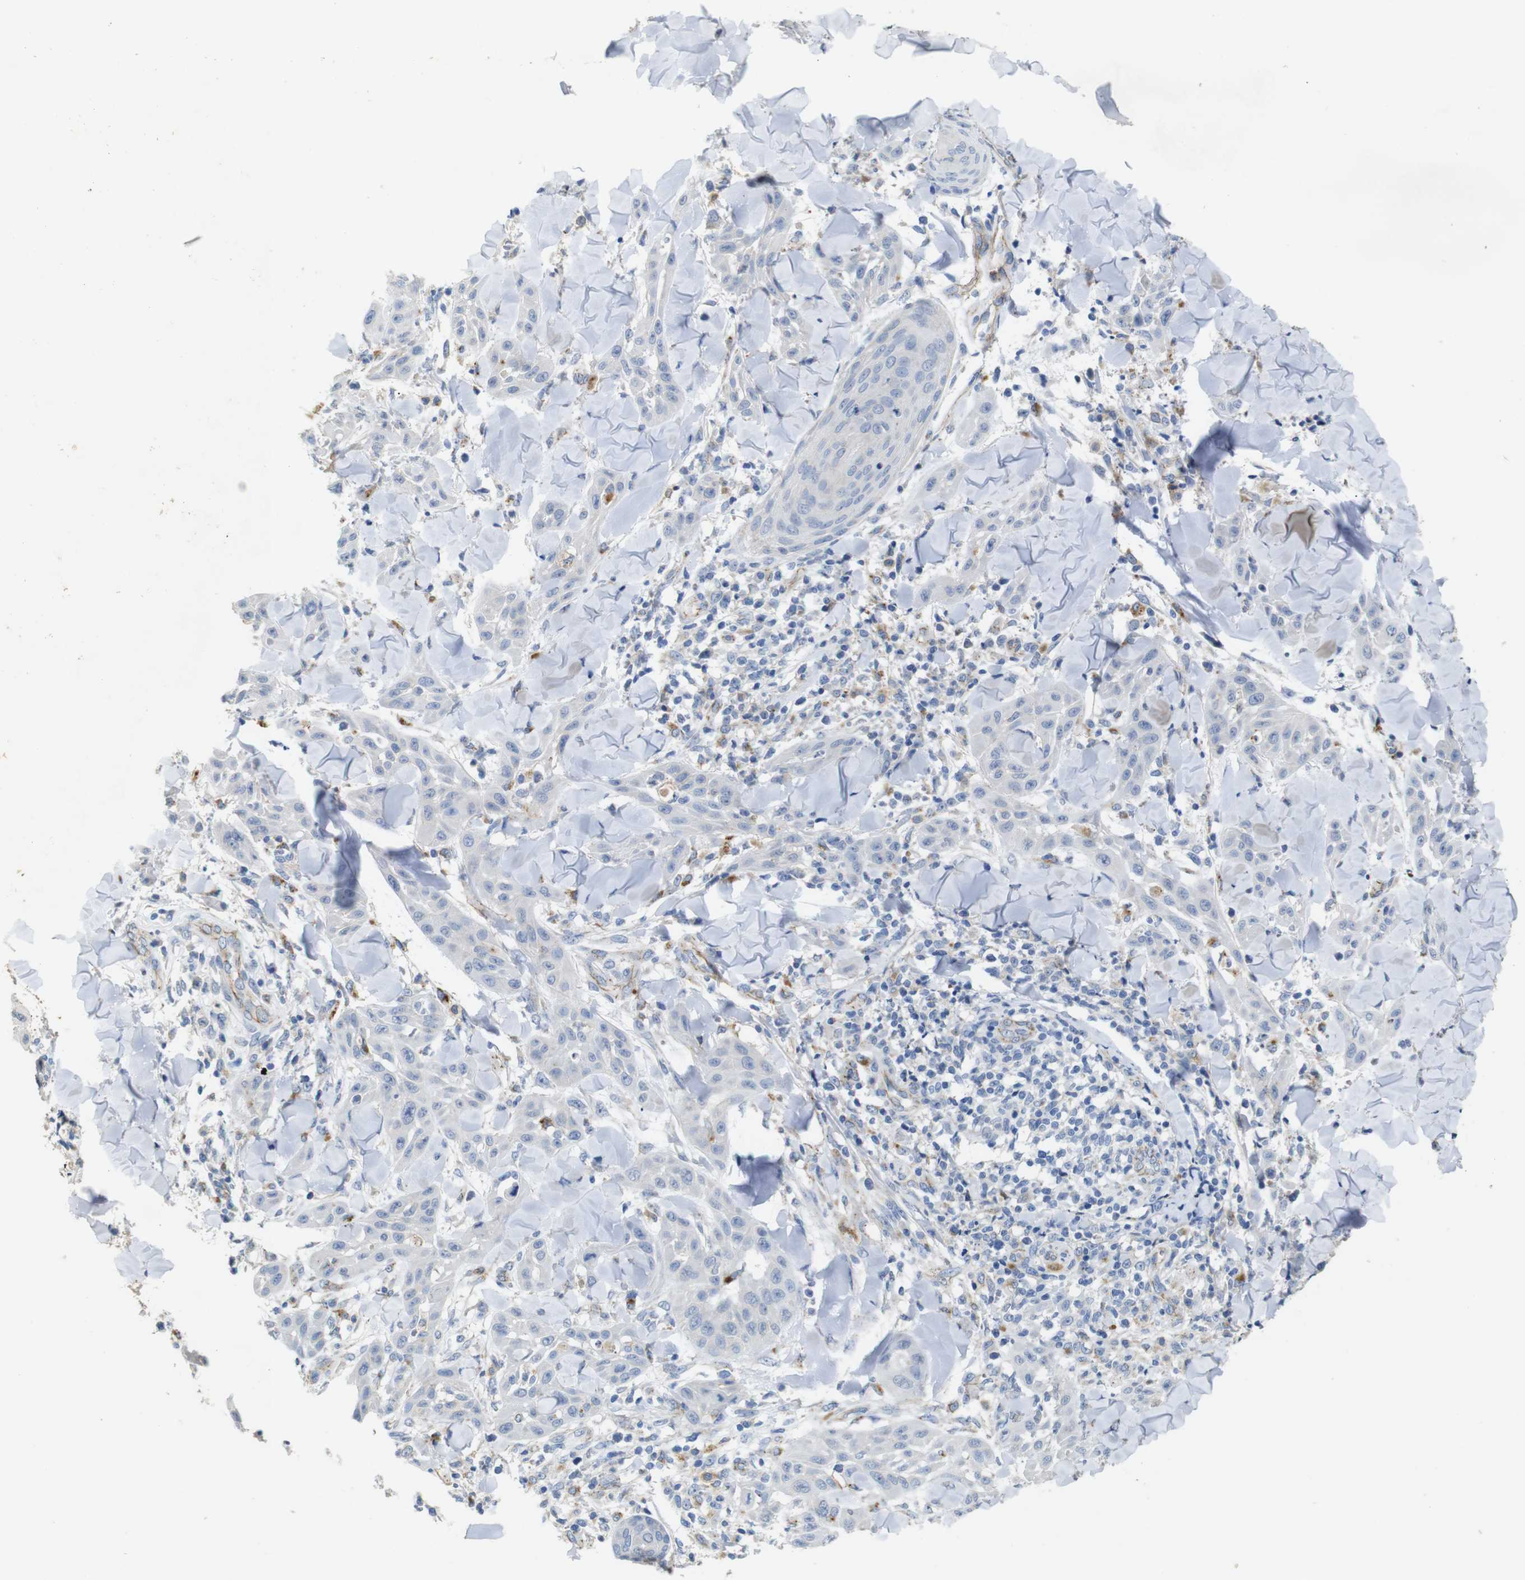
{"staining": {"intensity": "negative", "quantity": "none", "location": "none"}, "tissue": "skin cancer", "cell_type": "Tumor cells", "image_type": "cancer", "snomed": [{"axis": "morphology", "description": "Squamous cell carcinoma, NOS"}, {"axis": "topography", "description": "Skin"}], "caption": "Squamous cell carcinoma (skin) was stained to show a protein in brown. There is no significant positivity in tumor cells.", "gene": "NHLRC3", "patient": {"sex": "male", "age": 24}}